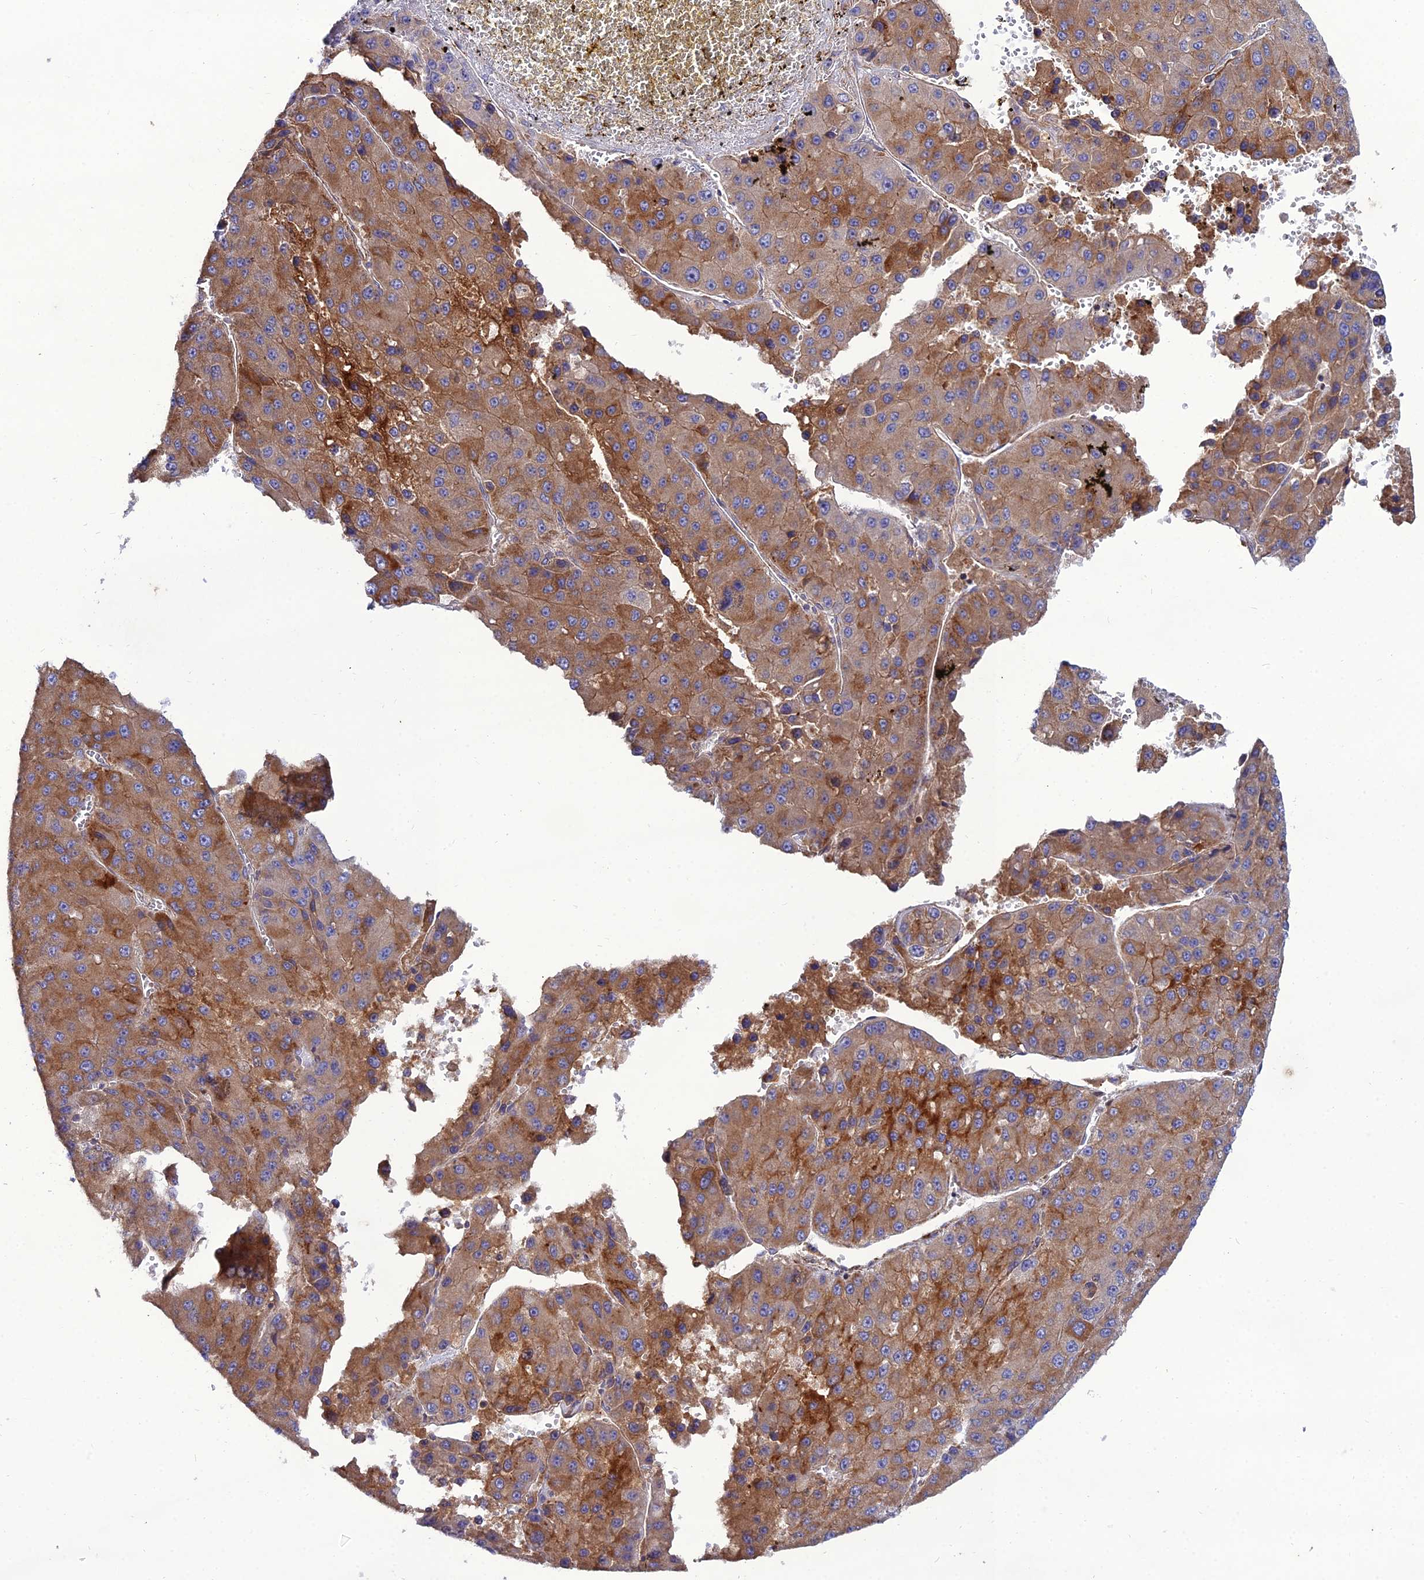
{"staining": {"intensity": "moderate", "quantity": ">75%", "location": "cytoplasmic/membranous"}, "tissue": "liver cancer", "cell_type": "Tumor cells", "image_type": "cancer", "snomed": [{"axis": "morphology", "description": "Carcinoma, Hepatocellular, NOS"}, {"axis": "topography", "description": "Liver"}], "caption": "Immunohistochemical staining of human liver cancer exhibits moderate cytoplasmic/membranous protein staining in approximately >75% of tumor cells. (IHC, brightfield microscopy, high magnification).", "gene": "ARL6IP1", "patient": {"sex": "female", "age": 73}}